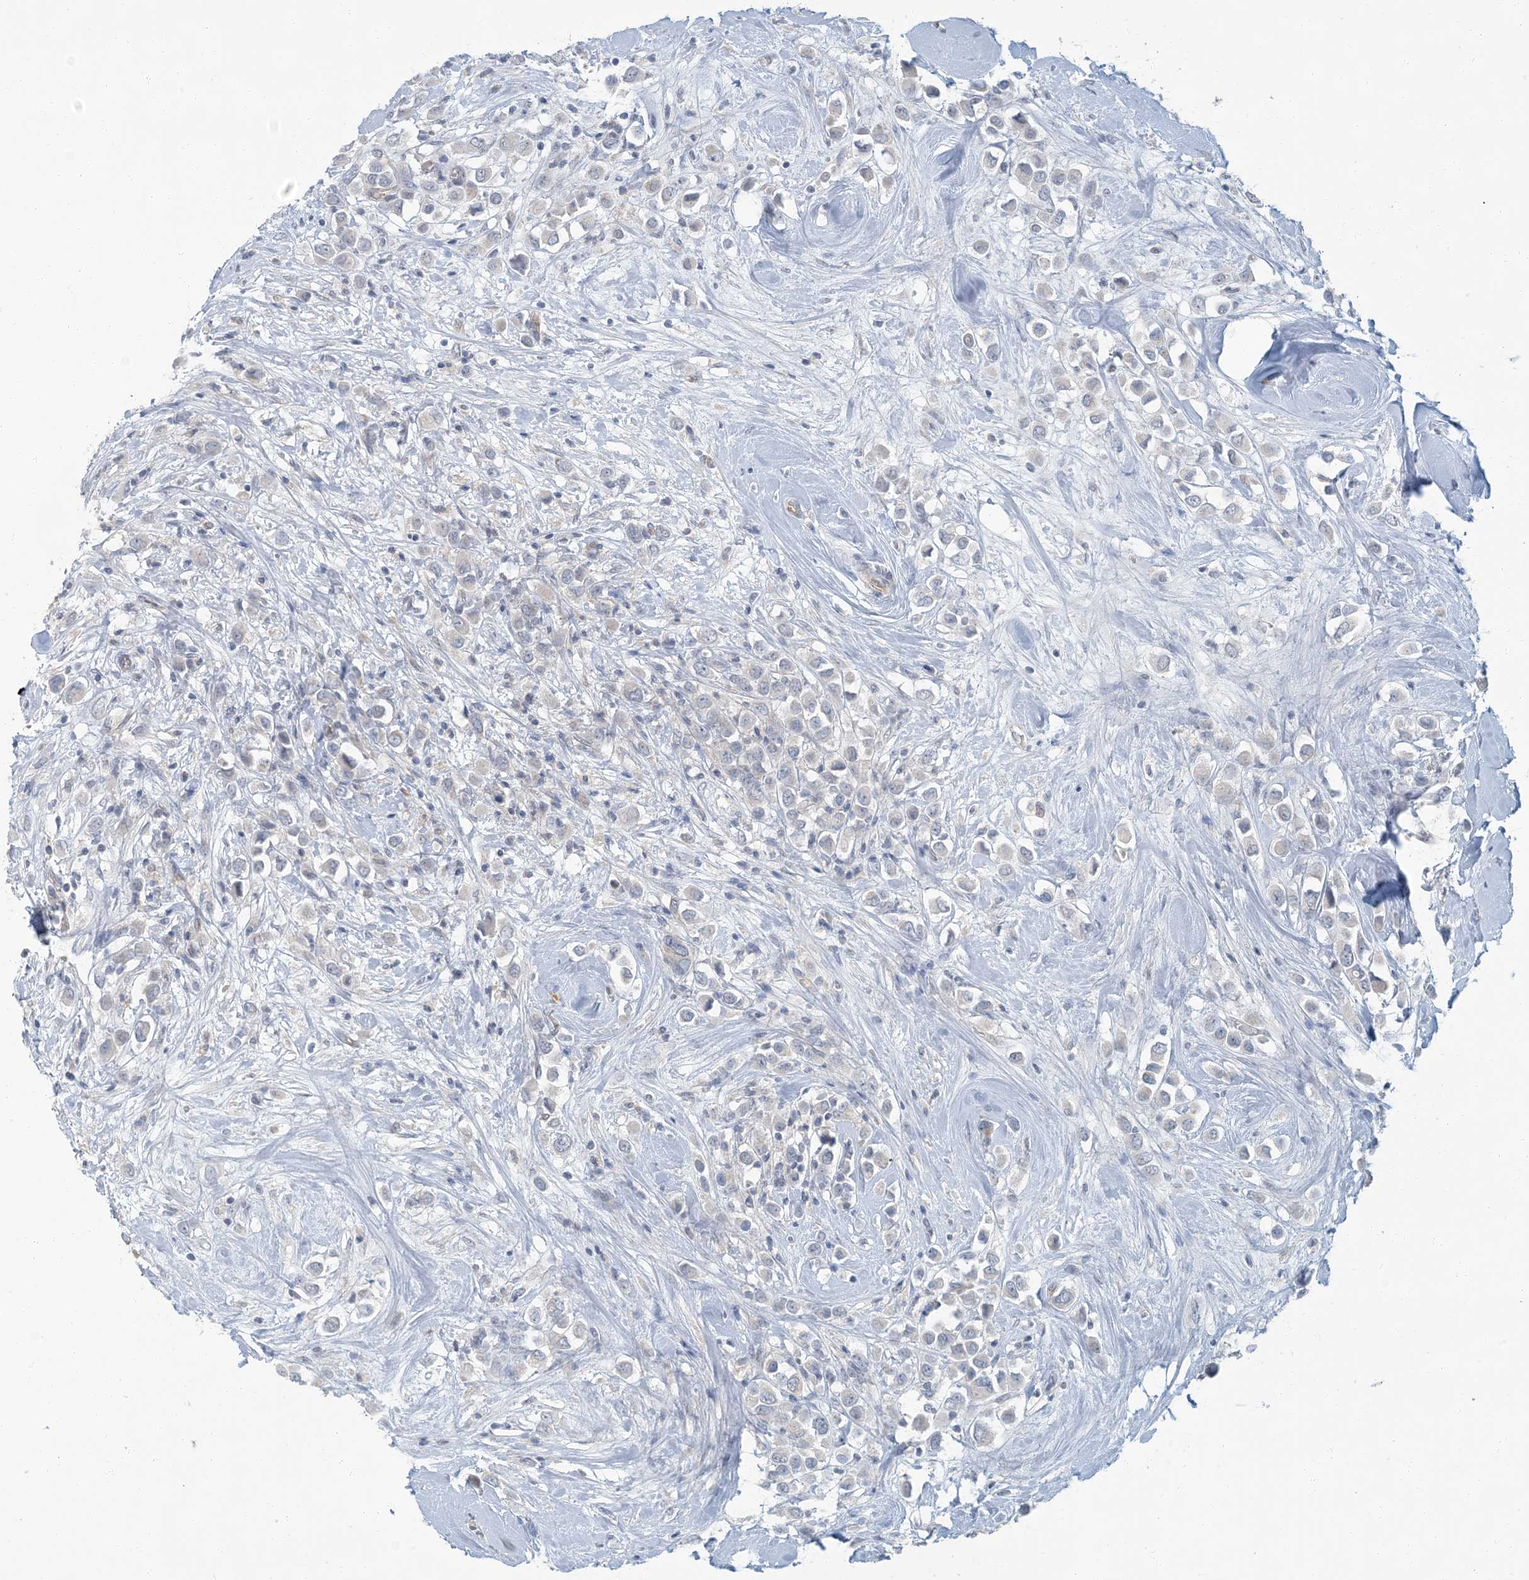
{"staining": {"intensity": "negative", "quantity": "none", "location": "none"}, "tissue": "breast cancer", "cell_type": "Tumor cells", "image_type": "cancer", "snomed": [{"axis": "morphology", "description": "Duct carcinoma"}, {"axis": "topography", "description": "Breast"}], "caption": "Photomicrograph shows no significant protein staining in tumor cells of breast cancer (invasive ductal carcinoma). The staining was performed using DAB (3,3'-diaminobenzidine) to visualize the protein expression in brown, while the nuclei were stained in blue with hematoxylin (Magnification: 20x).", "gene": "EPHA4", "patient": {"sex": "female", "age": 61}}